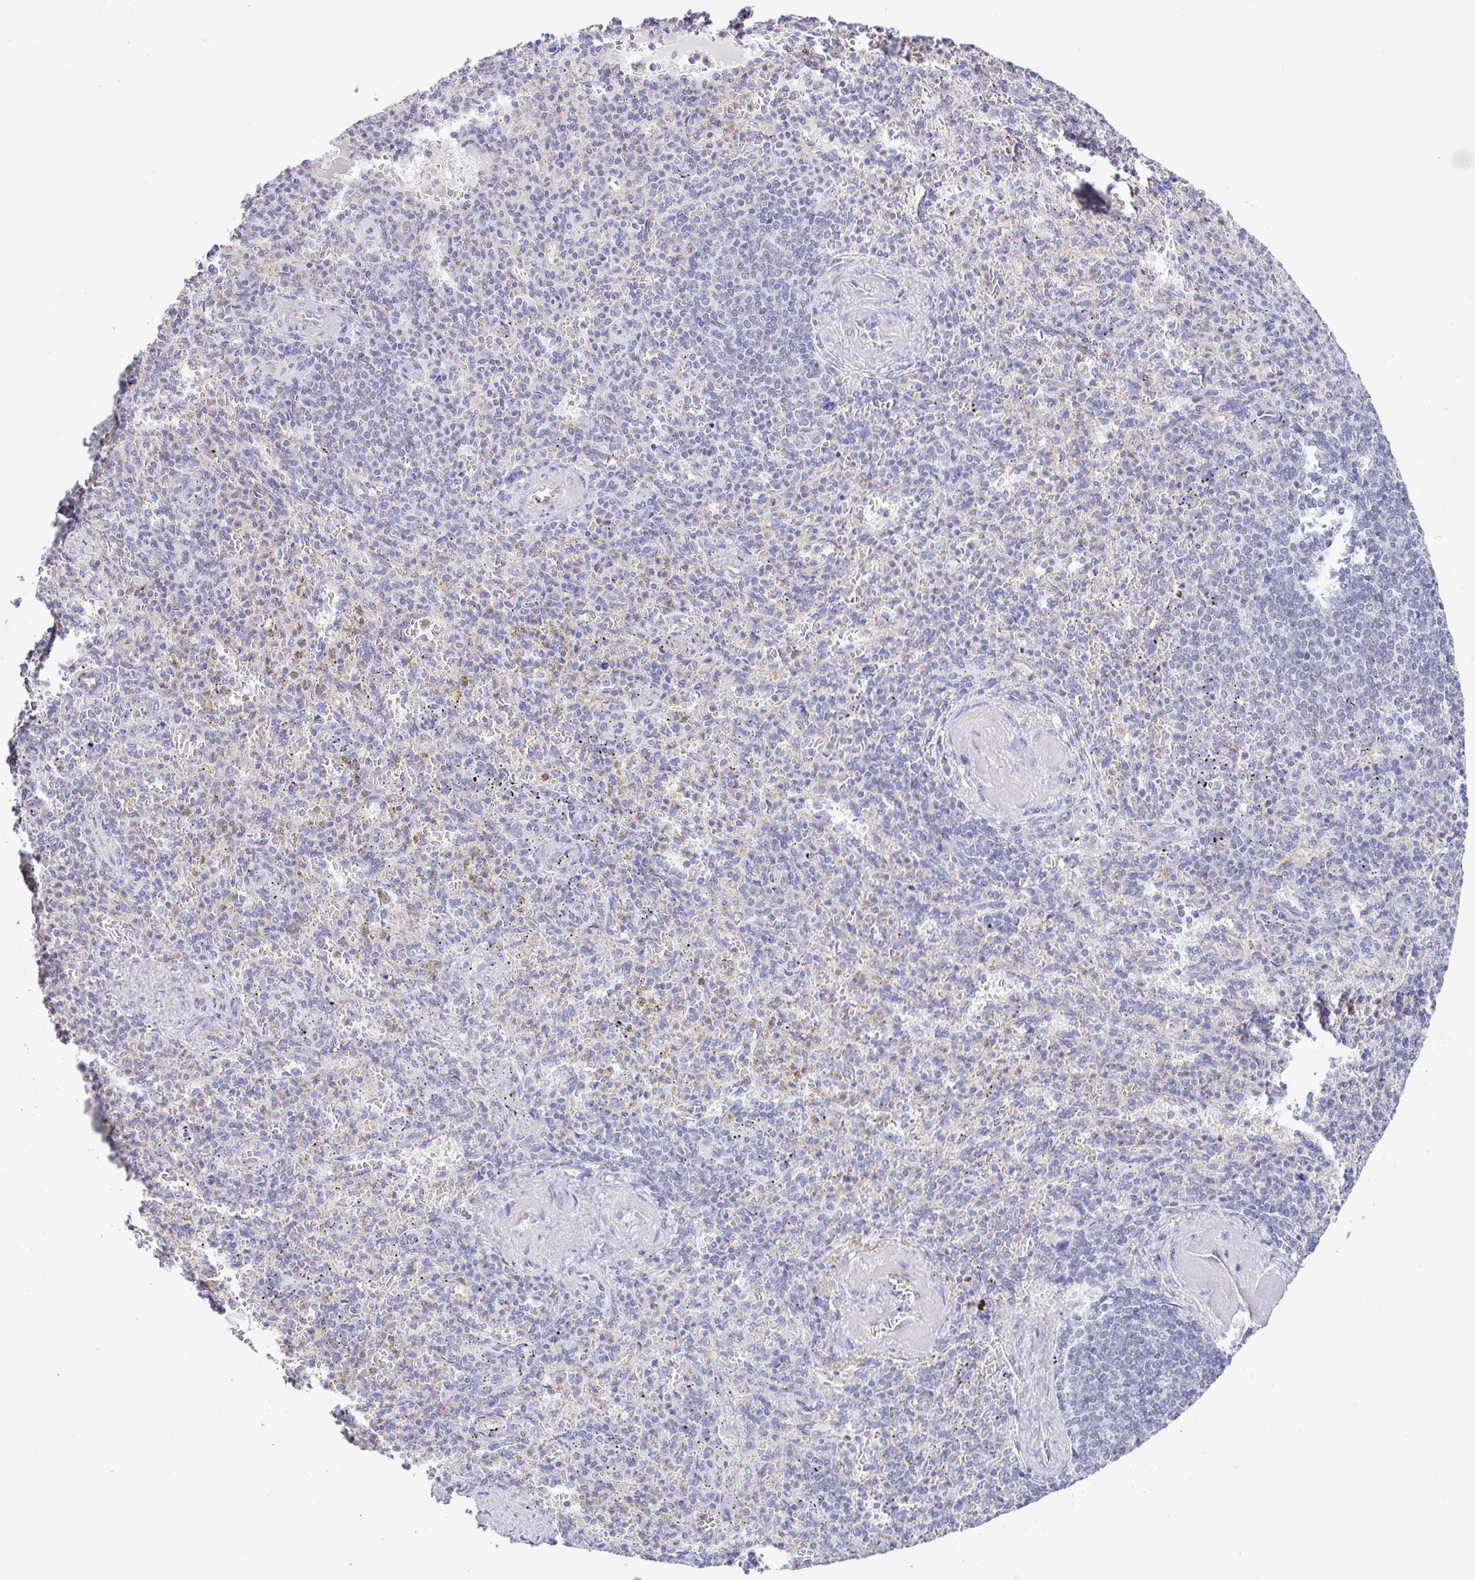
{"staining": {"intensity": "negative", "quantity": "none", "location": "none"}, "tissue": "spleen", "cell_type": "Cells in red pulp", "image_type": "normal", "snomed": [{"axis": "morphology", "description": "Normal tissue, NOS"}, {"axis": "topography", "description": "Spleen"}], "caption": "Benign spleen was stained to show a protein in brown. There is no significant expression in cells in red pulp. The staining was performed using DAB to visualize the protein expression in brown, while the nuclei were stained in blue with hematoxylin (Magnification: 20x).", "gene": "PLCD4", "patient": {"sex": "female", "age": 74}}